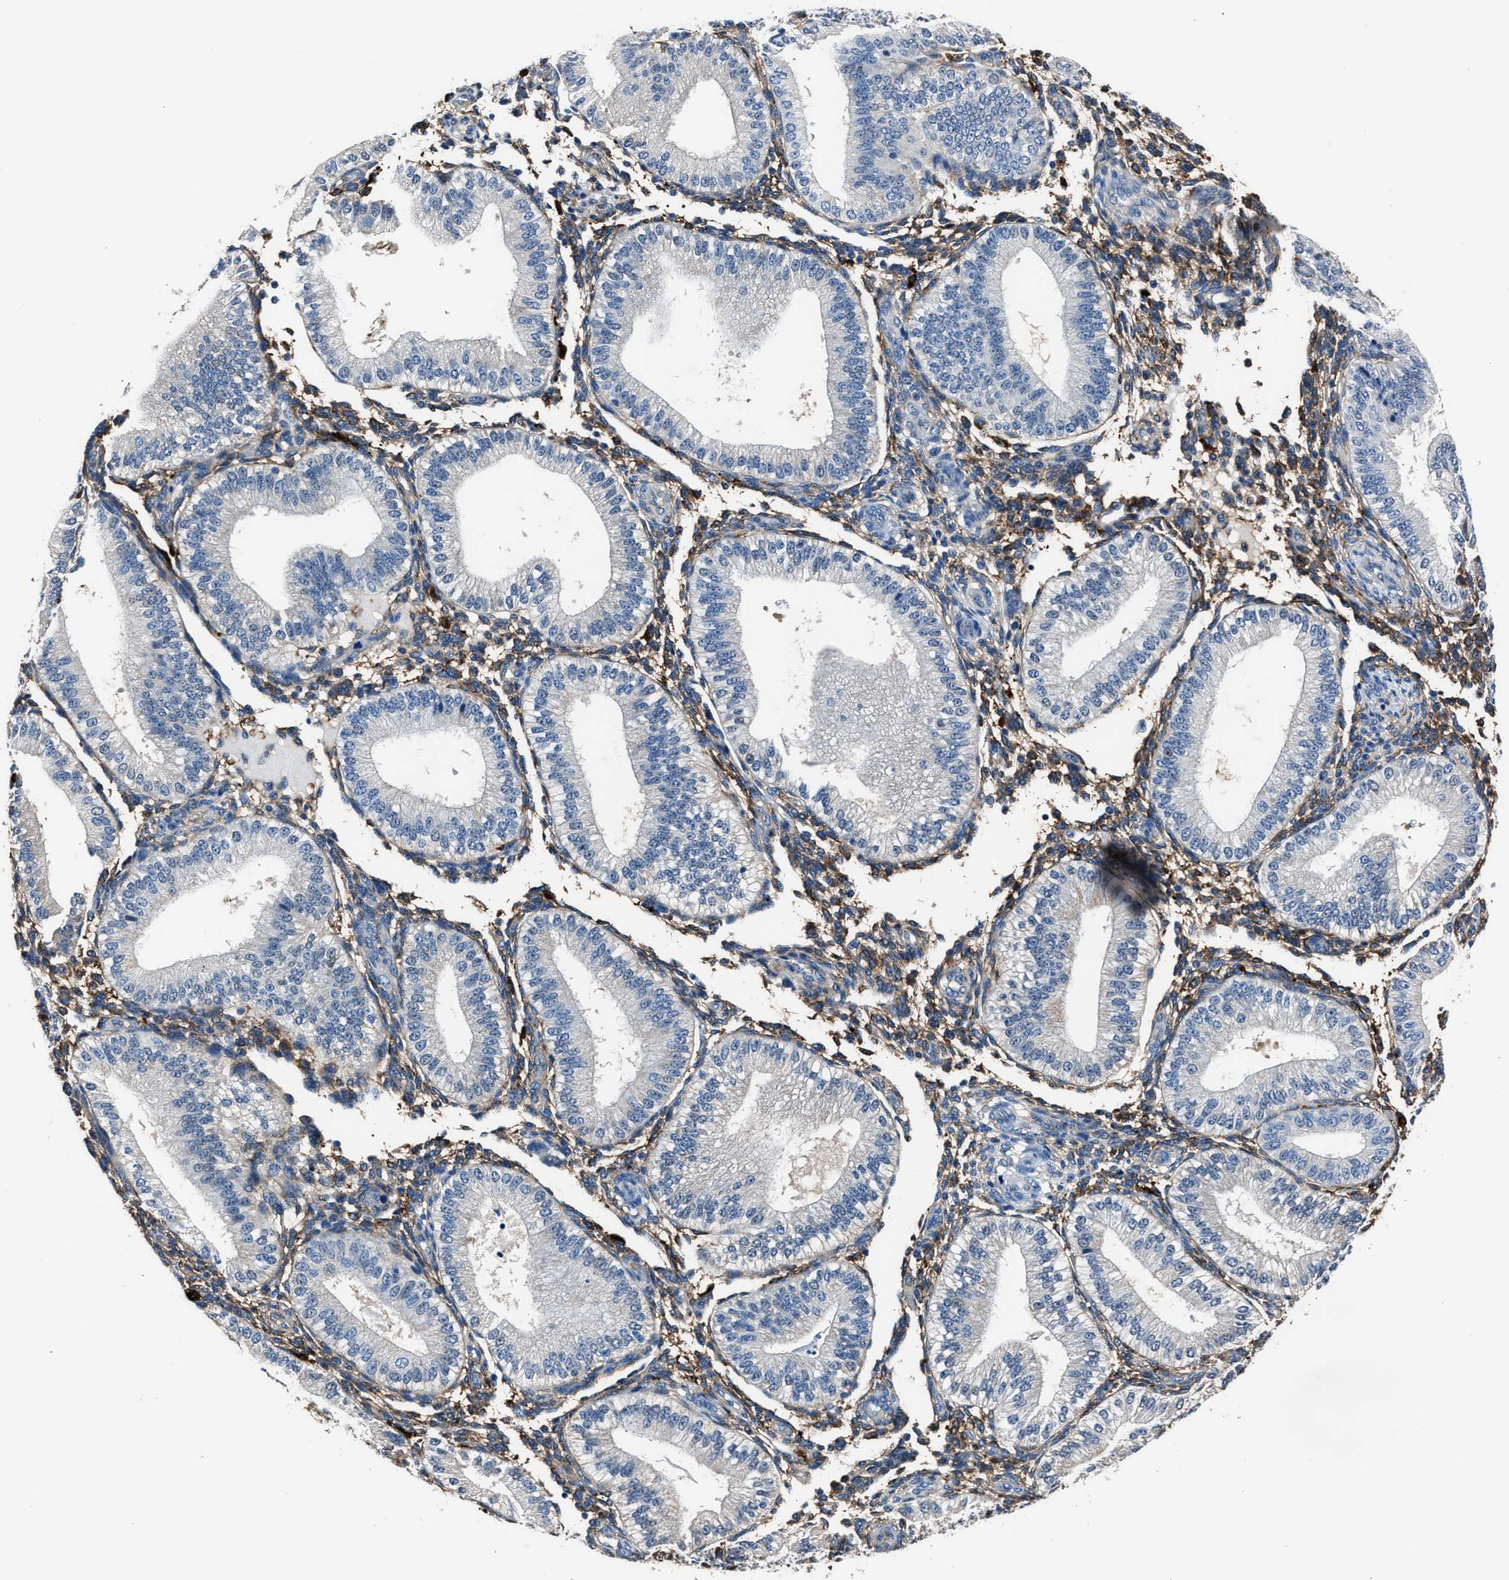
{"staining": {"intensity": "moderate", "quantity": ">75%", "location": "cytoplasmic/membranous"}, "tissue": "endometrium", "cell_type": "Cells in endometrial stroma", "image_type": "normal", "snomed": [{"axis": "morphology", "description": "Normal tissue, NOS"}, {"axis": "topography", "description": "Endometrium"}], "caption": "A medium amount of moderate cytoplasmic/membranous staining is present in approximately >75% of cells in endometrial stroma in unremarkable endometrium. Using DAB (3,3'-diaminobenzidine) (brown) and hematoxylin (blue) stains, captured at high magnification using brightfield microscopy.", "gene": "FTL", "patient": {"sex": "female", "age": 39}}